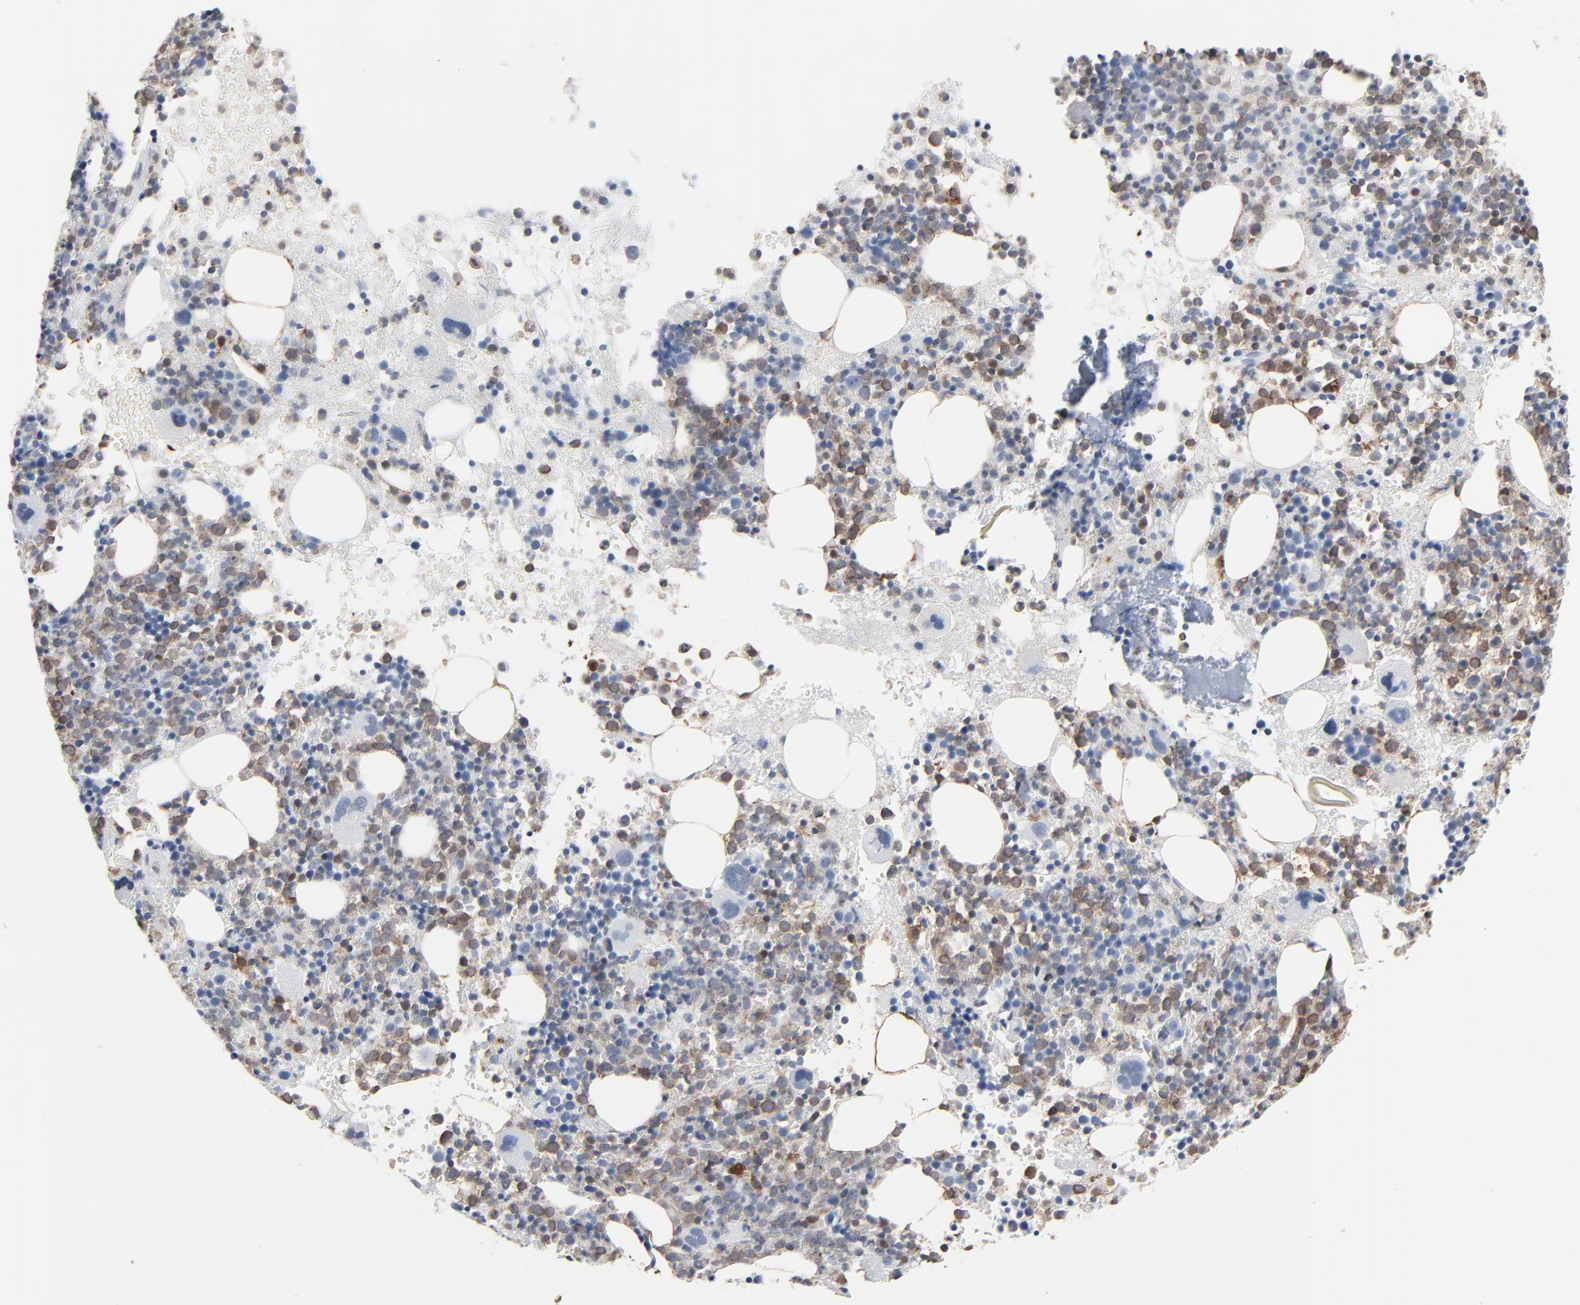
{"staining": {"intensity": "strong", "quantity": "25%-75%", "location": "cytoplasmic/membranous"}, "tissue": "bone marrow", "cell_type": "Hematopoietic cells", "image_type": "normal", "snomed": [{"axis": "morphology", "description": "Normal tissue, NOS"}, {"axis": "topography", "description": "Bone marrow"}], "caption": "A high-resolution histopathology image shows IHC staining of normal bone marrow, which reveals strong cytoplasmic/membranous staining in approximately 25%-75% of hematopoietic cells.", "gene": "PHGDH", "patient": {"sex": "male", "age": 34}}